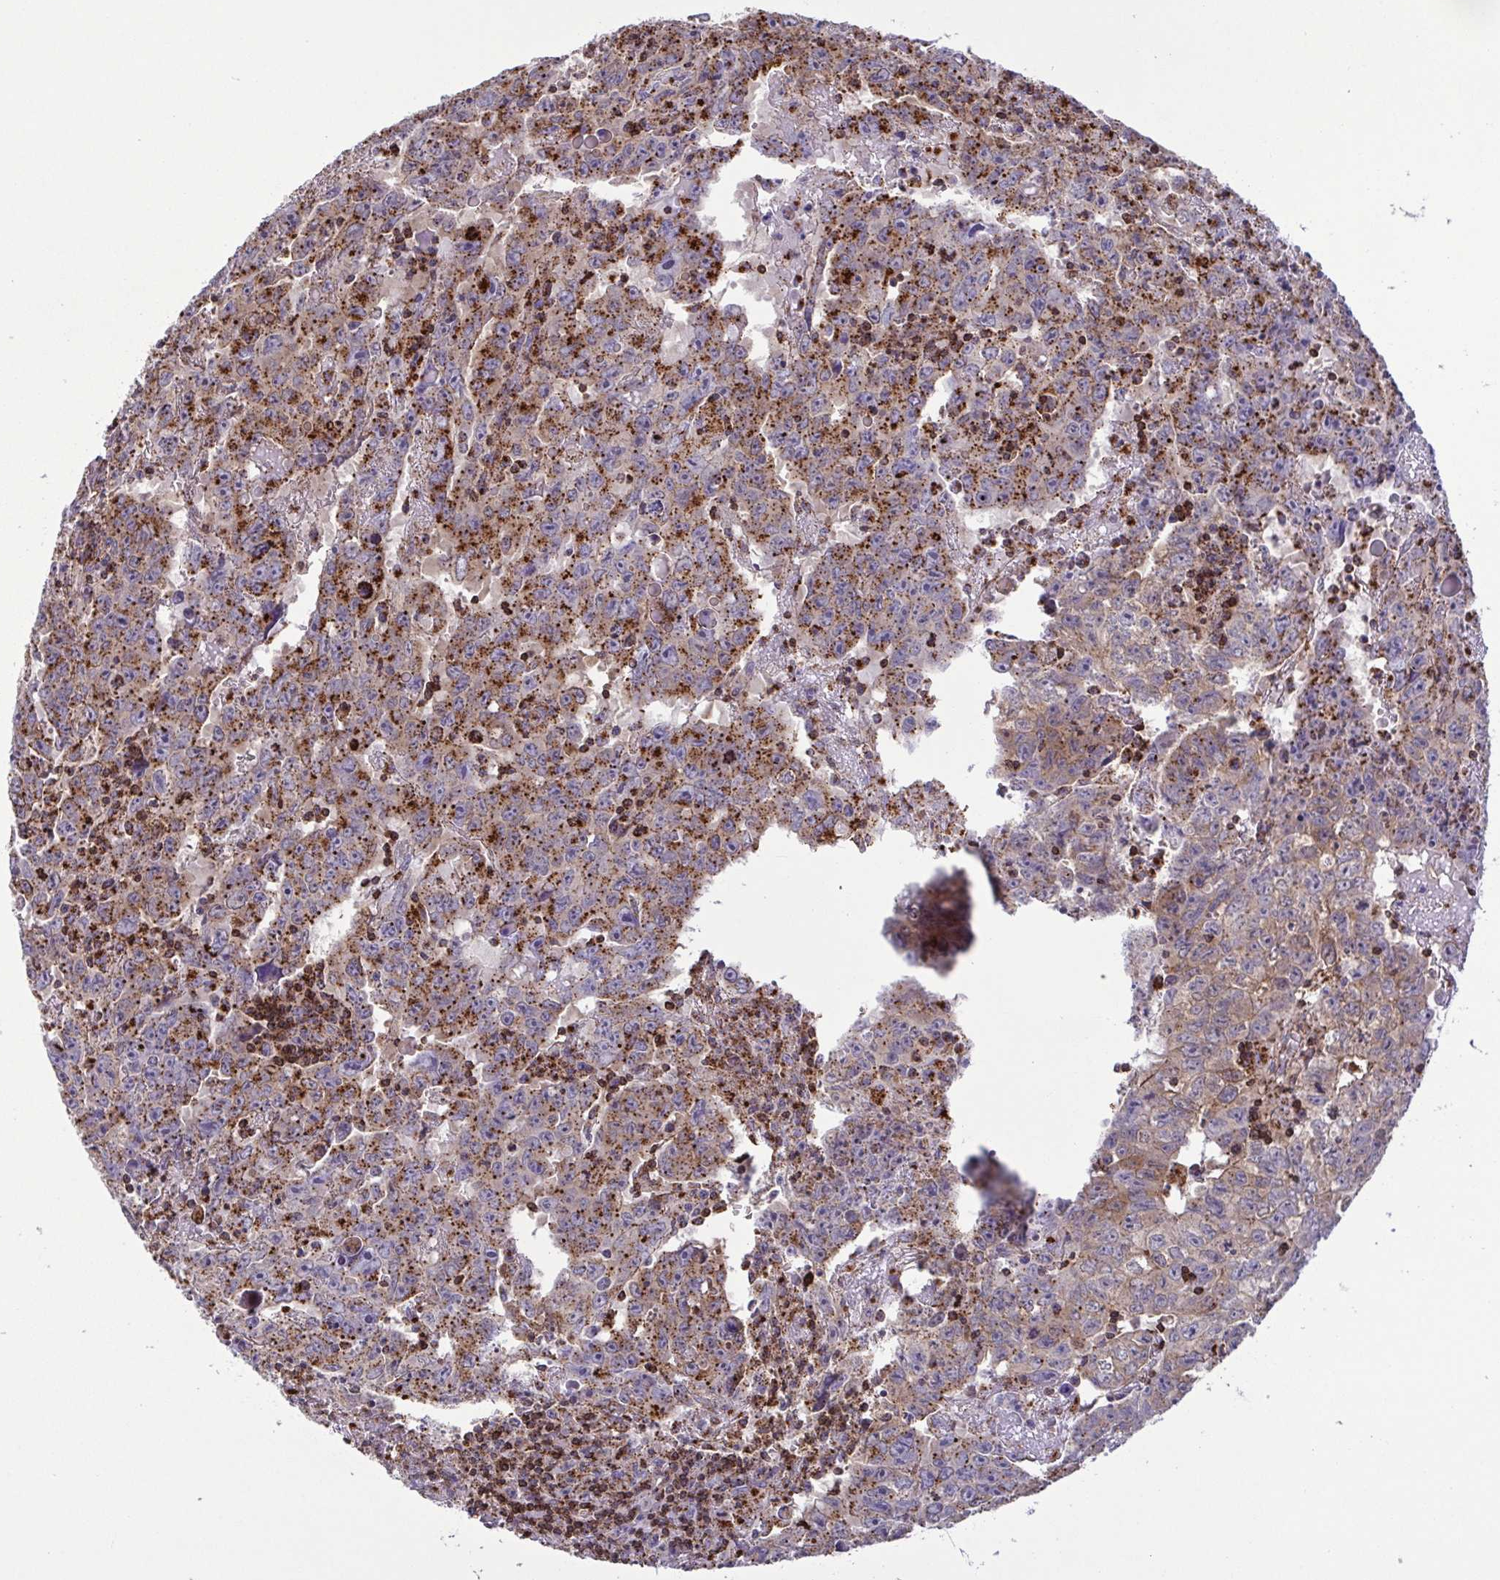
{"staining": {"intensity": "moderate", "quantity": ">75%", "location": "cytoplasmic/membranous"}, "tissue": "testis cancer", "cell_type": "Tumor cells", "image_type": "cancer", "snomed": [{"axis": "morphology", "description": "Carcinoma, Embryonal, NOS"}, {"axis": "topography", "description": "Testis"}], "caption": "A photomicrograph showing moderate cytoplasmic/membranous positivity in about >75% of tumor cells in testis cancer, as visualized by brown immunohistochemical staining.", "gene": "CHMP1B", "patient": {"sex": "male", "age": 22}}